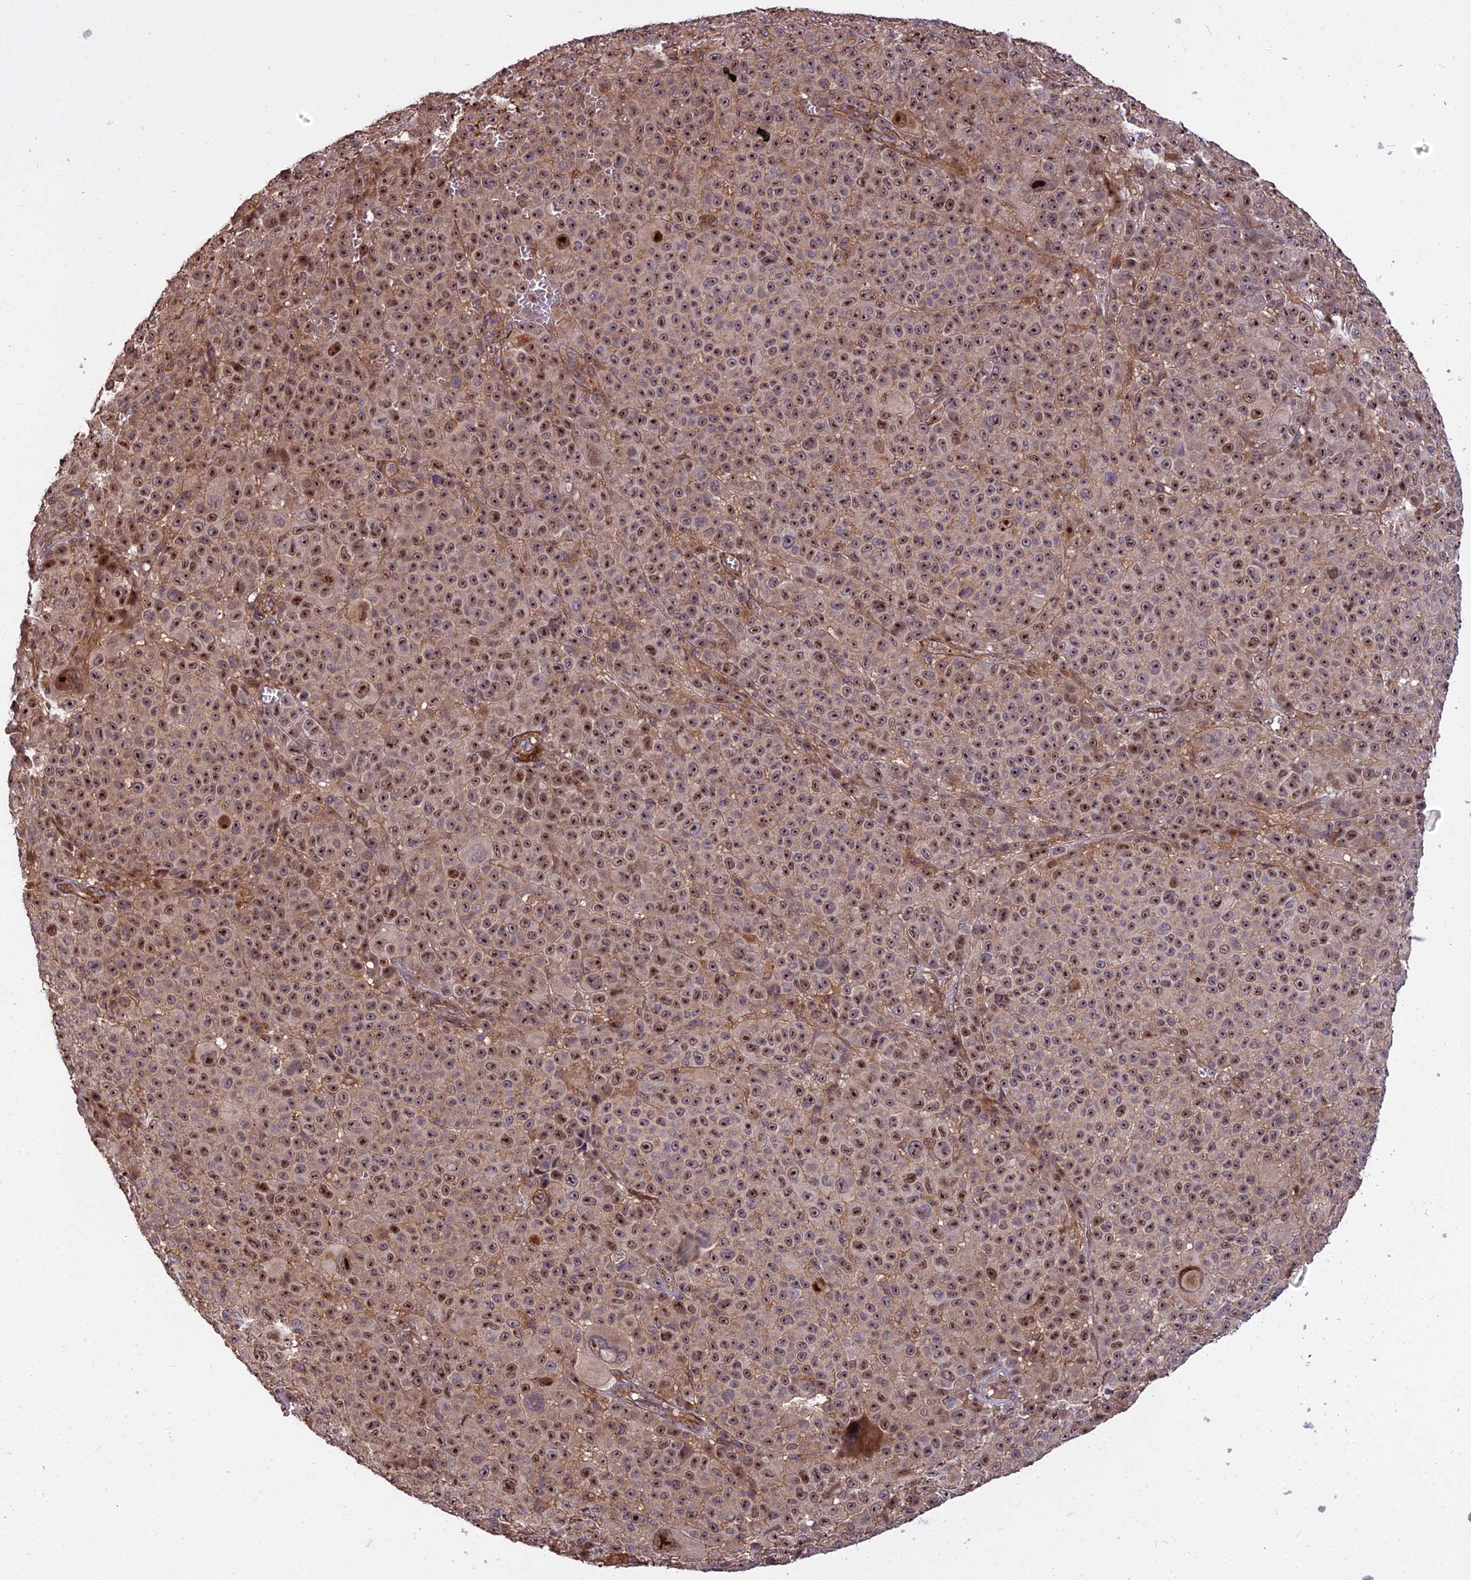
{"staining": {"intensity": "strong", "quantity": ">75%", "location": "nuclear"}, "tissue": "melanoma", "cell_type": "Tumor cells", "image_type": "cancer", "snomed": [{"axis": "morphology", "description": "Malignant melanoma, NOS"}, {"axis": "topography", "description": "Skin"}], "caption": "Immunohistochemical staining of melanoma displays strong nuclear protein expression in about >75% of tumor cells.", "gene": "TCEA3", "patient": {"sex": "female", "age": 94}}